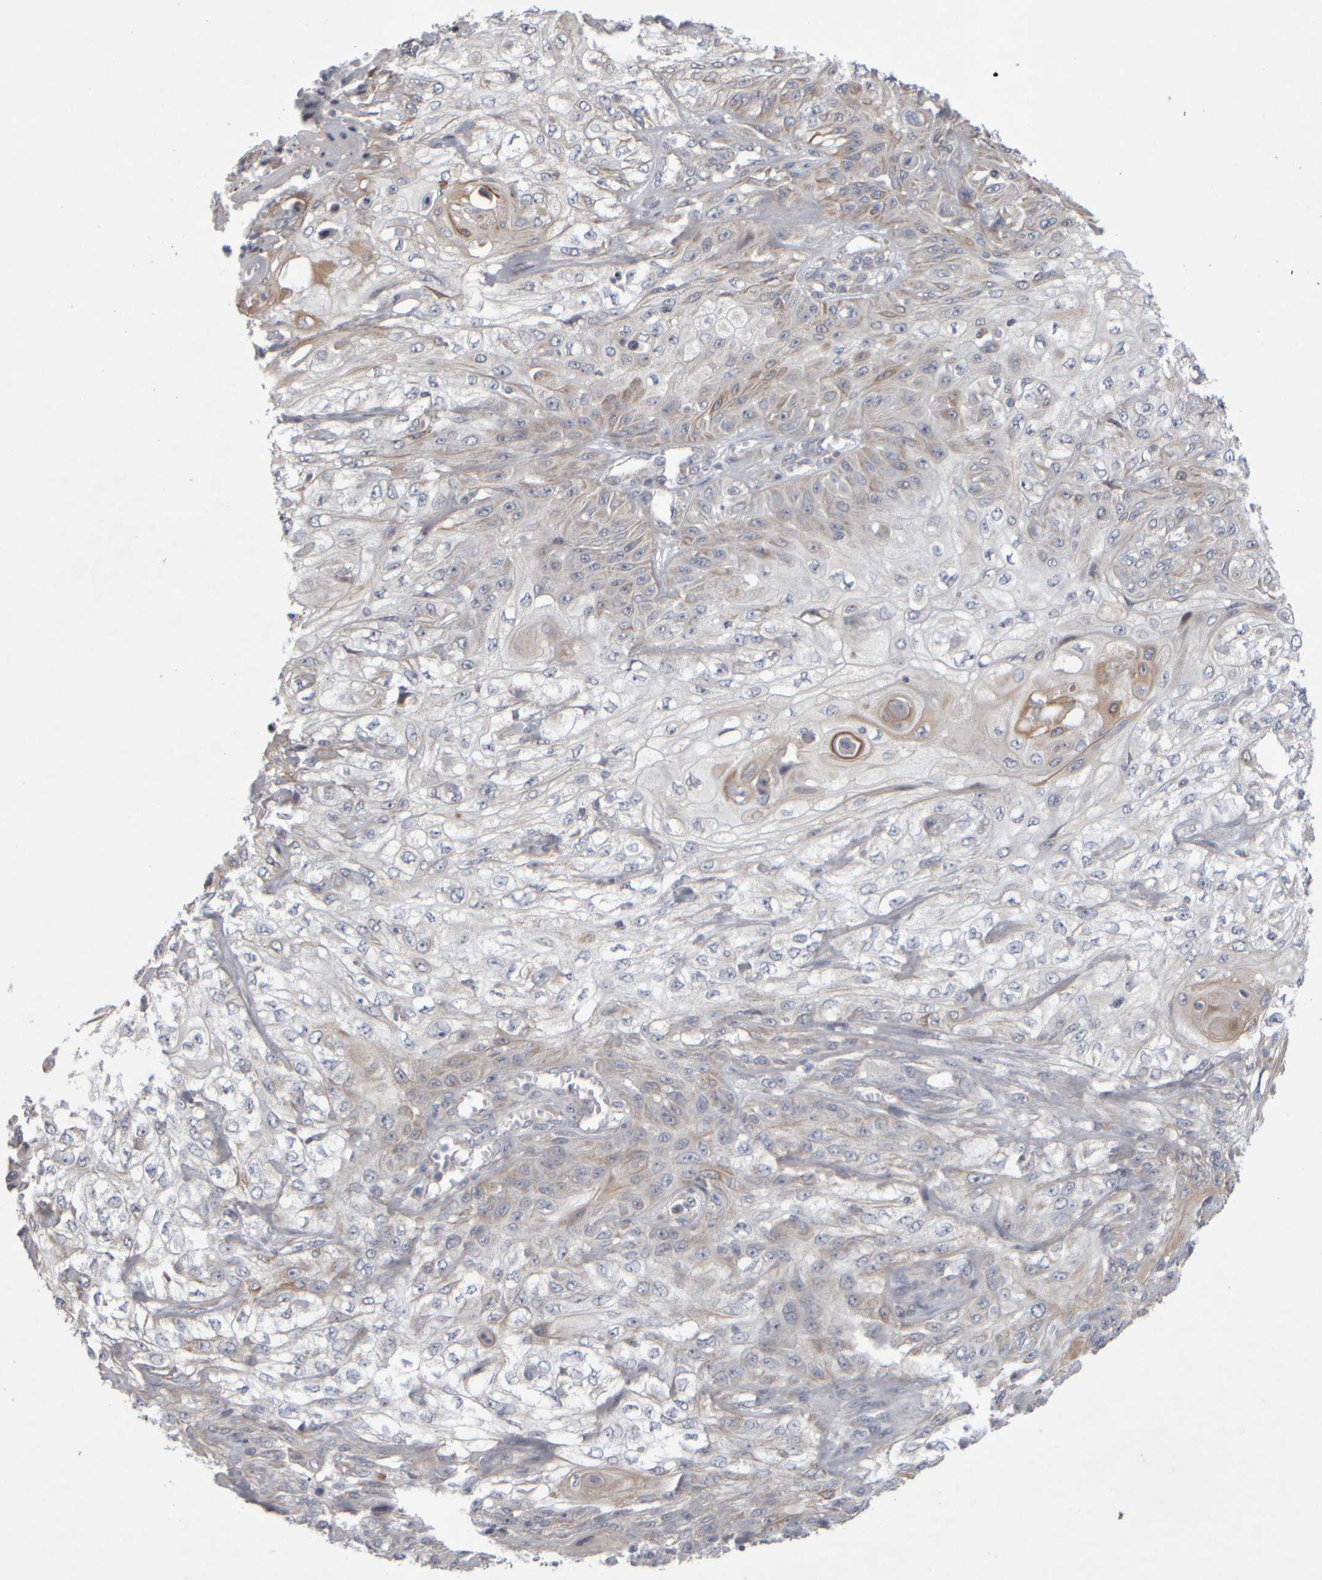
{"staining": {"intensity": "weak", "quantity": "<25%", "location": "cytoplasmic/membranous"}, "tissue": "skin cancer", "cell_type": "Tumor cells", "image_type": "cancer", "snomed": [{"axis": "morphology", "description": "Squamous cell carcinoma, NOS"}, {"axis": "morphology", "description": "Squamous cell carcinoma, metastatic, NOS"}, {"axis": "topography", "description": "Skin"}, {"axis": "topography", "description": "Lymph node"}], "caption": "Protein analysis of skin cancer (squamous cell carcinoma) displays no significant positivity in tumor cells.", "gene": "SCO1", "patient": {"sex": "male", "age": 75}}